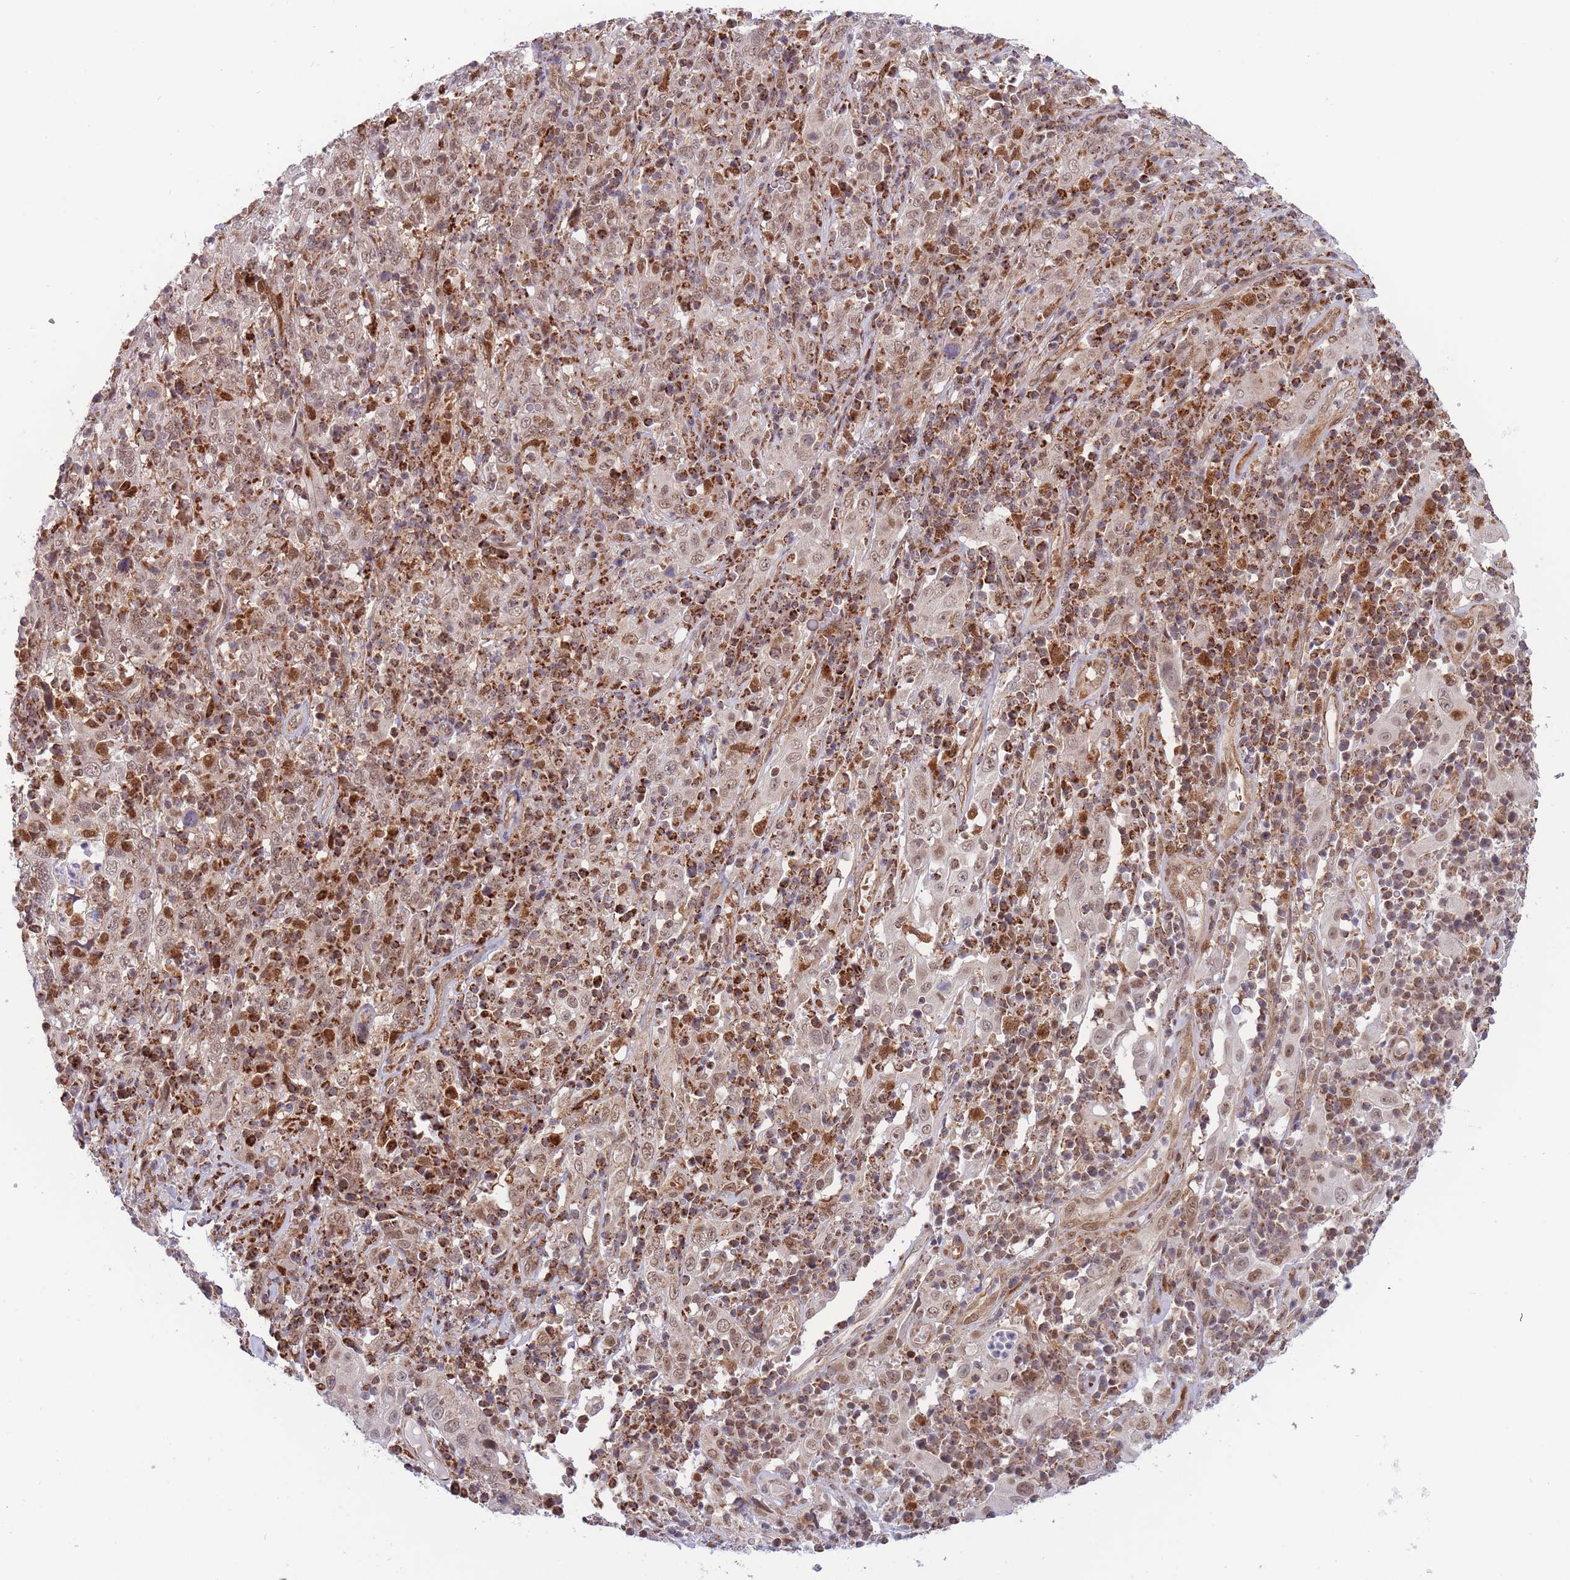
{"staining": {"intensity": "moderate", "quantity": ">75%", "location": "nuclear"}, "tissue": "cervical cancer", "cell_type": "Tumor cells", "image_type": "cancer", "snomed": [{"axis": "morphology", "description": "Squamous cell carcinoma, NOS"}, {"axis": "topography", "description": "Cervix"}], "caption": "Cervical cancer (squamous cell carcinoma) stained with a protein marker reveals moderate staining in tumor cells.", "gene": "BOD1L1", "patient": {"sex": "female", "age": 46}}